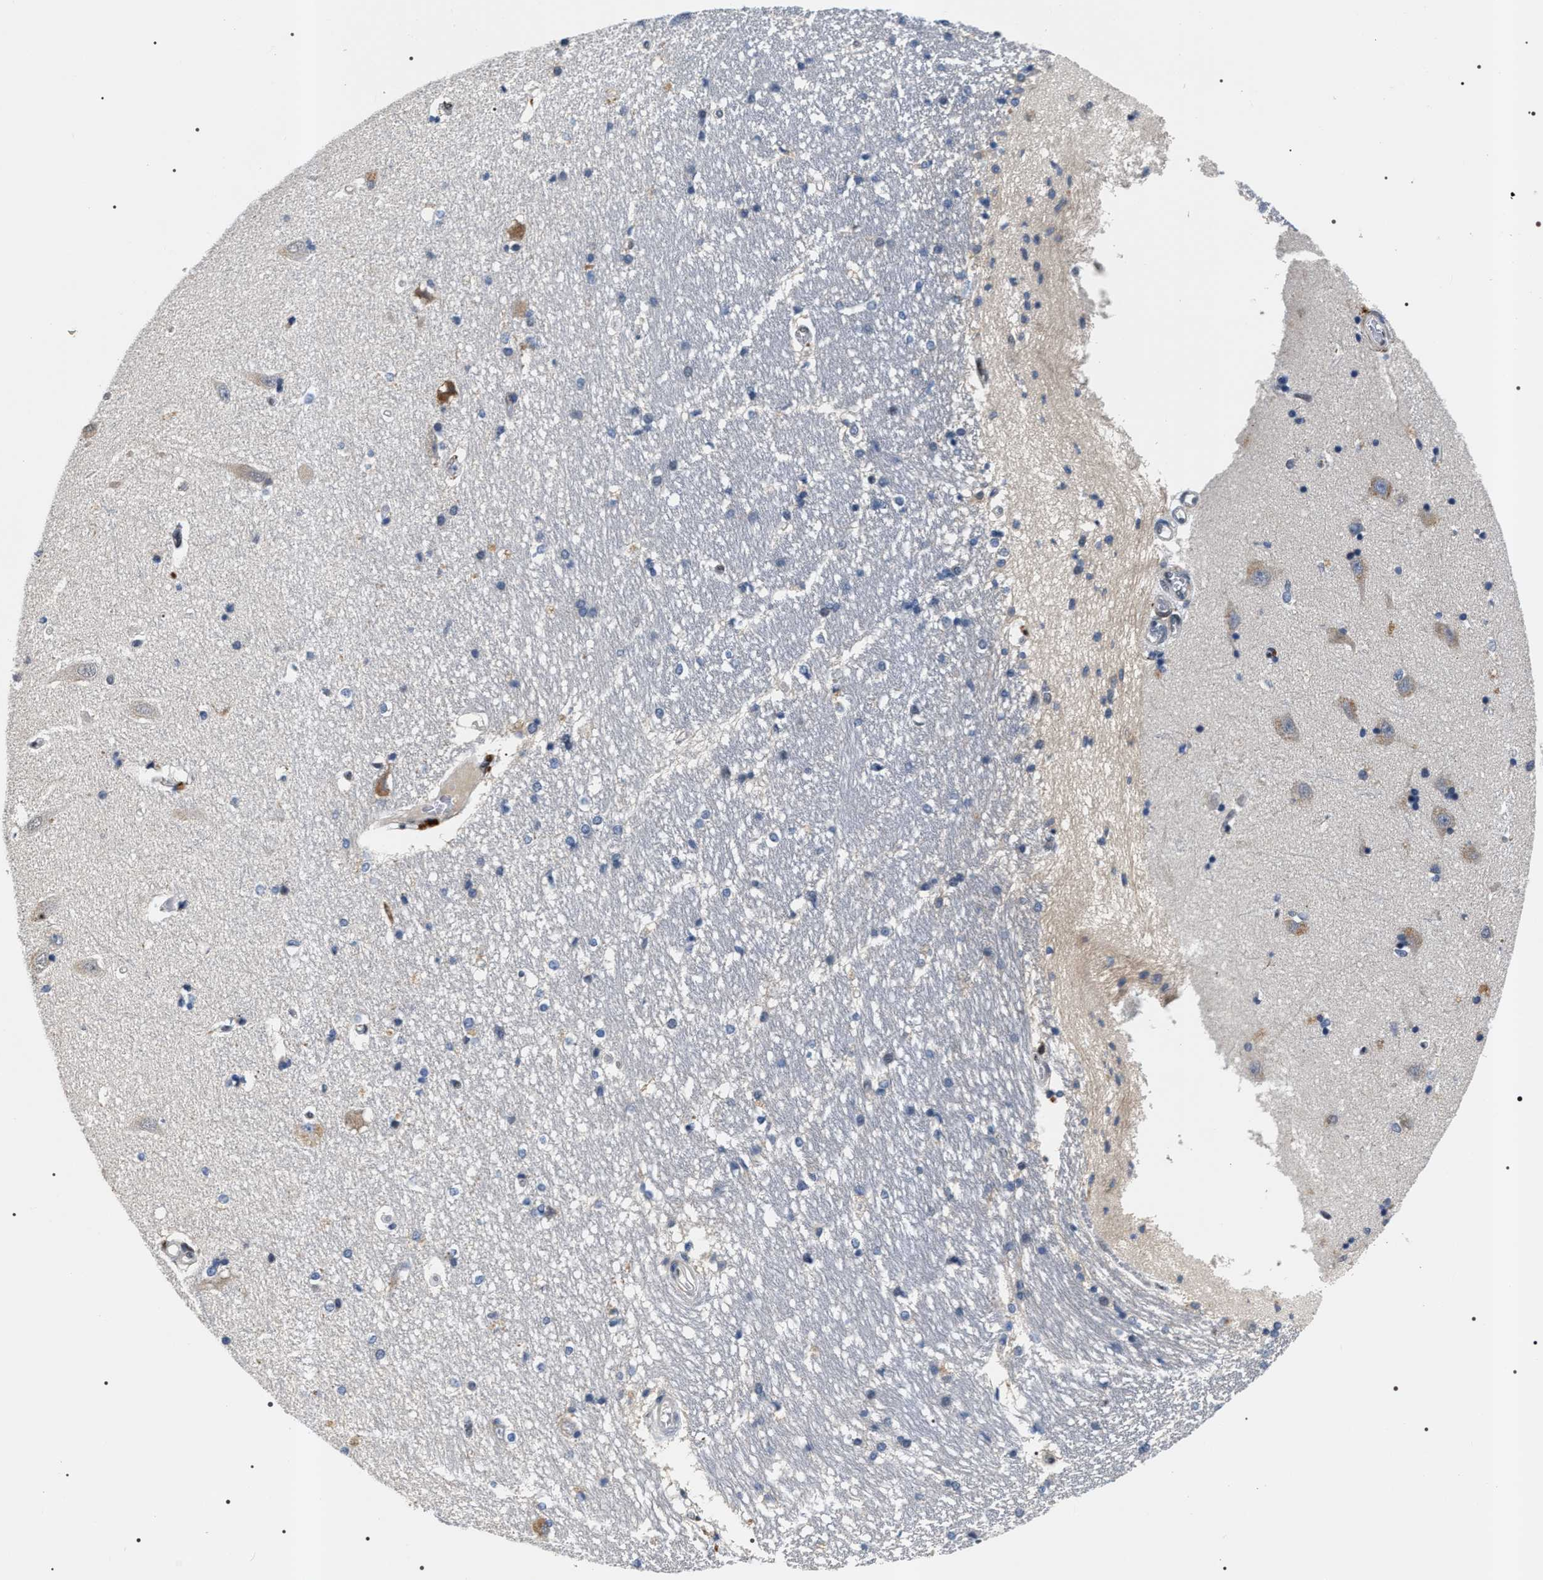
{"staining": {"intensity": "moderate", "quantity": "<25%", "location": "cytoplasmic/membranous"}, "tissue": "hippocampus", "cell_type": "Glial cells", "image_type": "normal", "snomed": [{"axis": "morphology", "description": "Normal tissue, NOS"}, {"axis": "topography", "description": "Hippocampus"}], "caption": "Brown immunohistochemical staining in normal hippocampus shows moderate cytoplasmic/membranous positivity in about <25% of glial cells.", "gene": "C7orf25", "patient": {"sex": "male", "age": 45}}